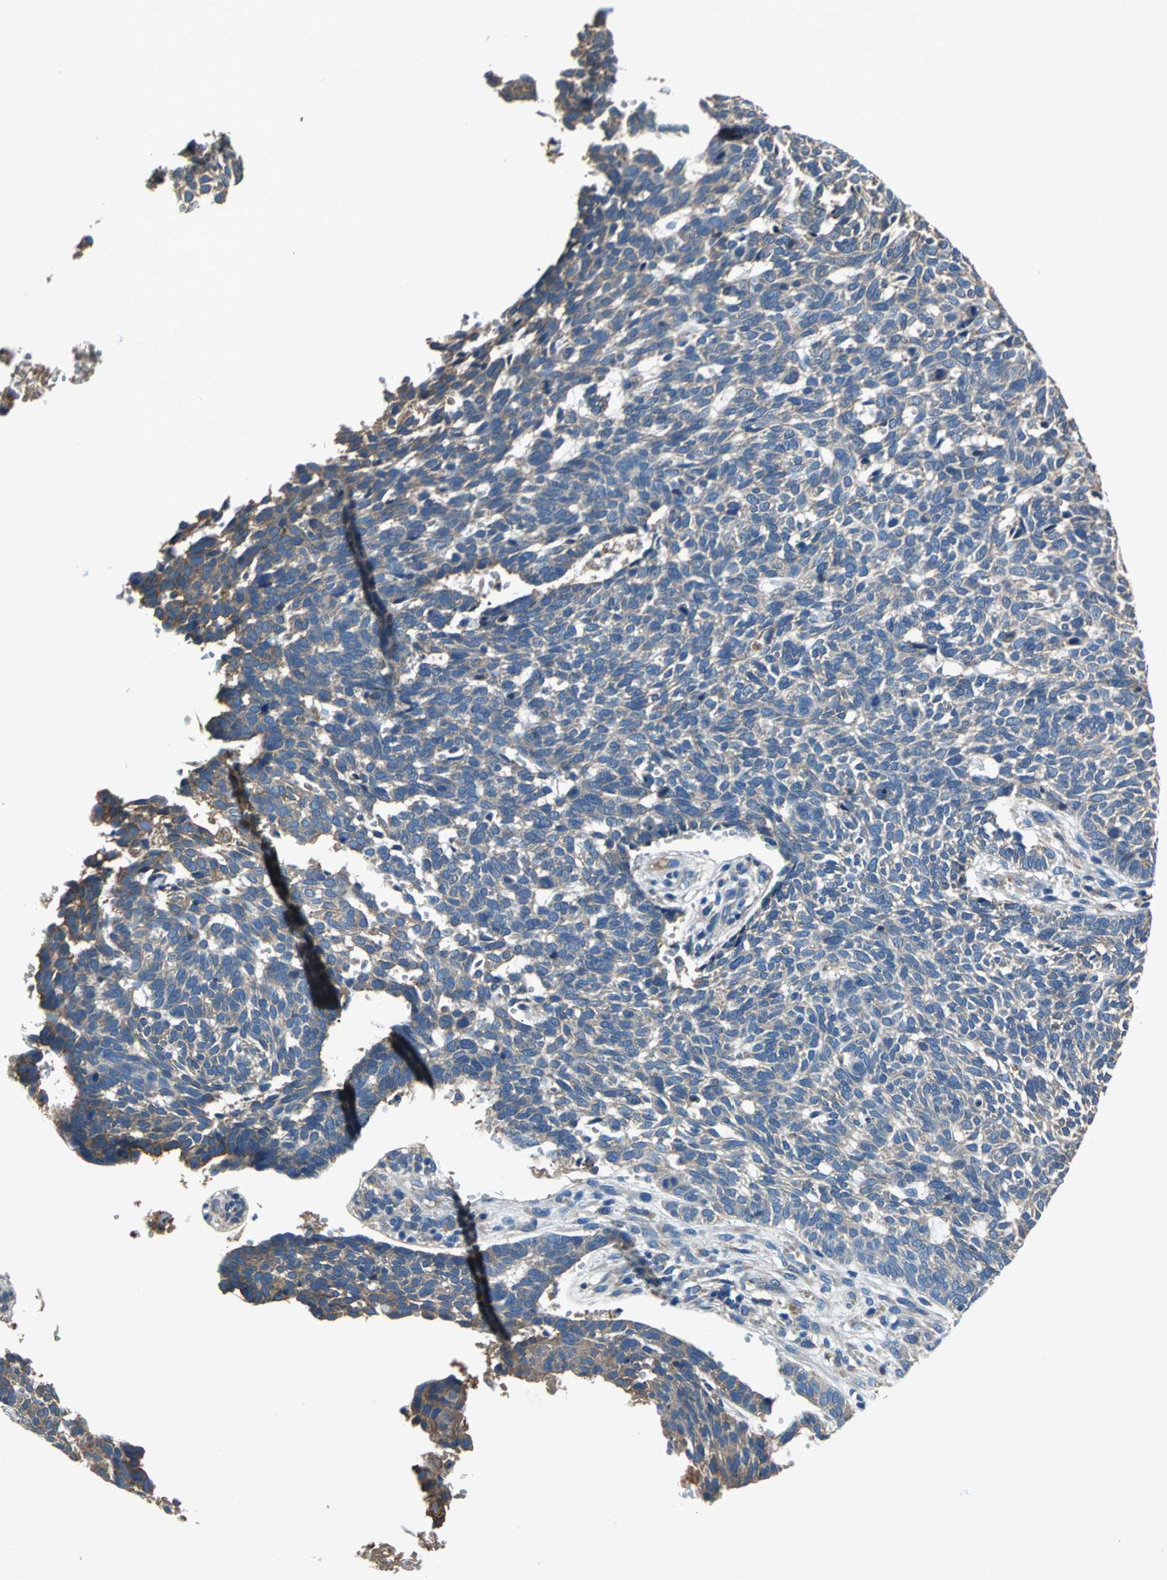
{"staining": {"intensity": "moderate", "quantity": ">75%", "location": "cytoplasmic/membranous"}, "tissue": "skin cancer", "cell_type": "Tumor cells", "image_type": "cancer", "snomed": [{"axis": "morphology", "description": "Normal tissue, NOS"}, {"axis": "morphology", "description": "Basal cell carcinoma"}, {"axis": "topography", "description": "Skin"}], "caption": "Protein expression analysis of basal cell carcinoma (skin) displays moderate cytoplasmic/membranous positivity in approximately >75% of tumor cells.", "gene": "HEPH", "patient": {"sex": "male", "age": 87}}